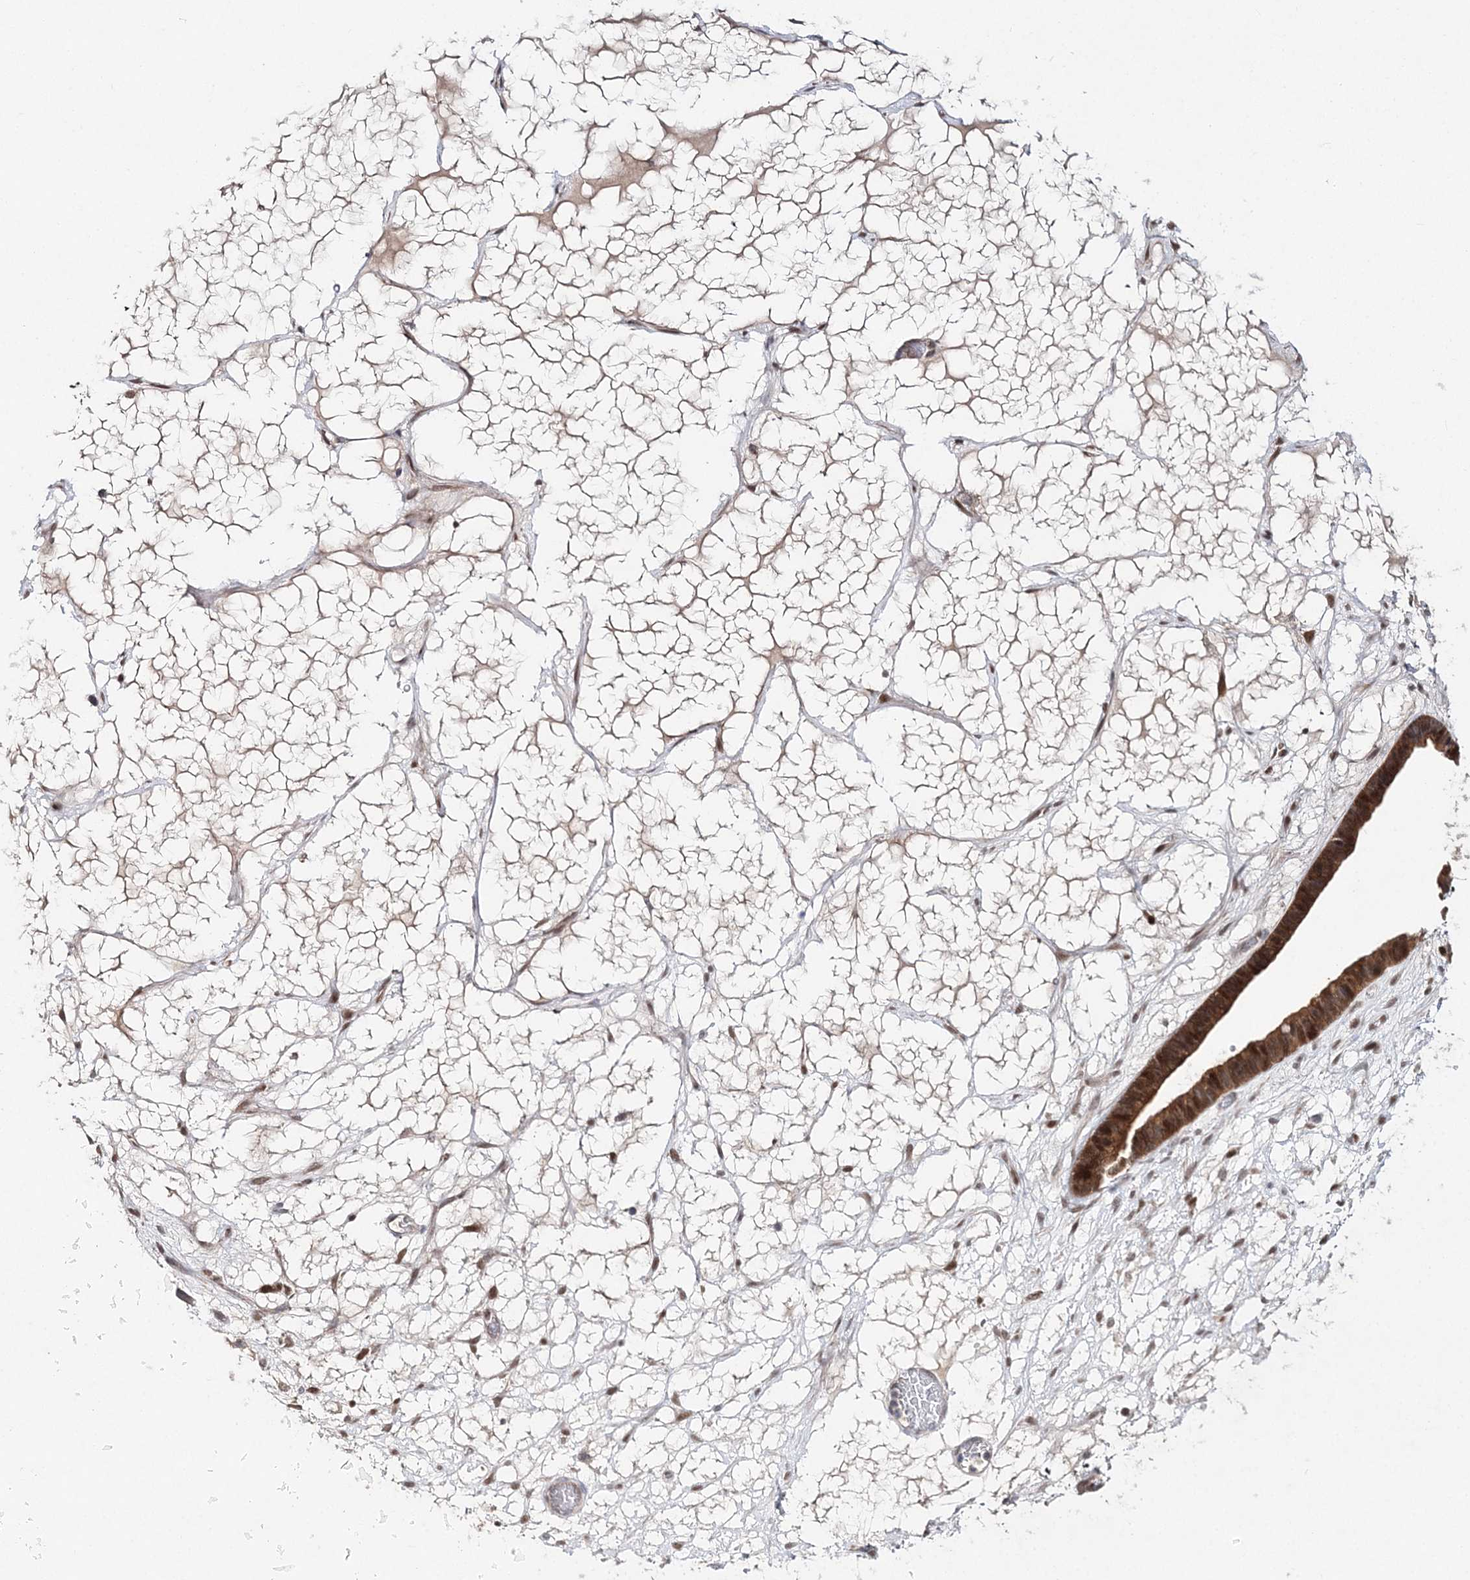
{"staining": {"intensity": "strong", "quantity": ">75%", "location": "cytoplasmic/membranous,nuclear"}, "tissue": "ovarian cancer", "cell_type": "Tumor cells", "image_type": "cancer", "snomed": [{"axis": "morphology", "description": "Cystadenocarcinoma, serous, NOS"}, {"axis": "topography", "description": "Ovary"}], "caption": "Approximately >75% of tumor cells in ovarian cancer (serous cystadenocarcinoma) reveal strong cytoplasmic/membranous and nuclear protein positivity as visualized by brown immunohistochemical staining.", "gene": "NIF3L1", "patient": {"sex": "female", "age": 56}}